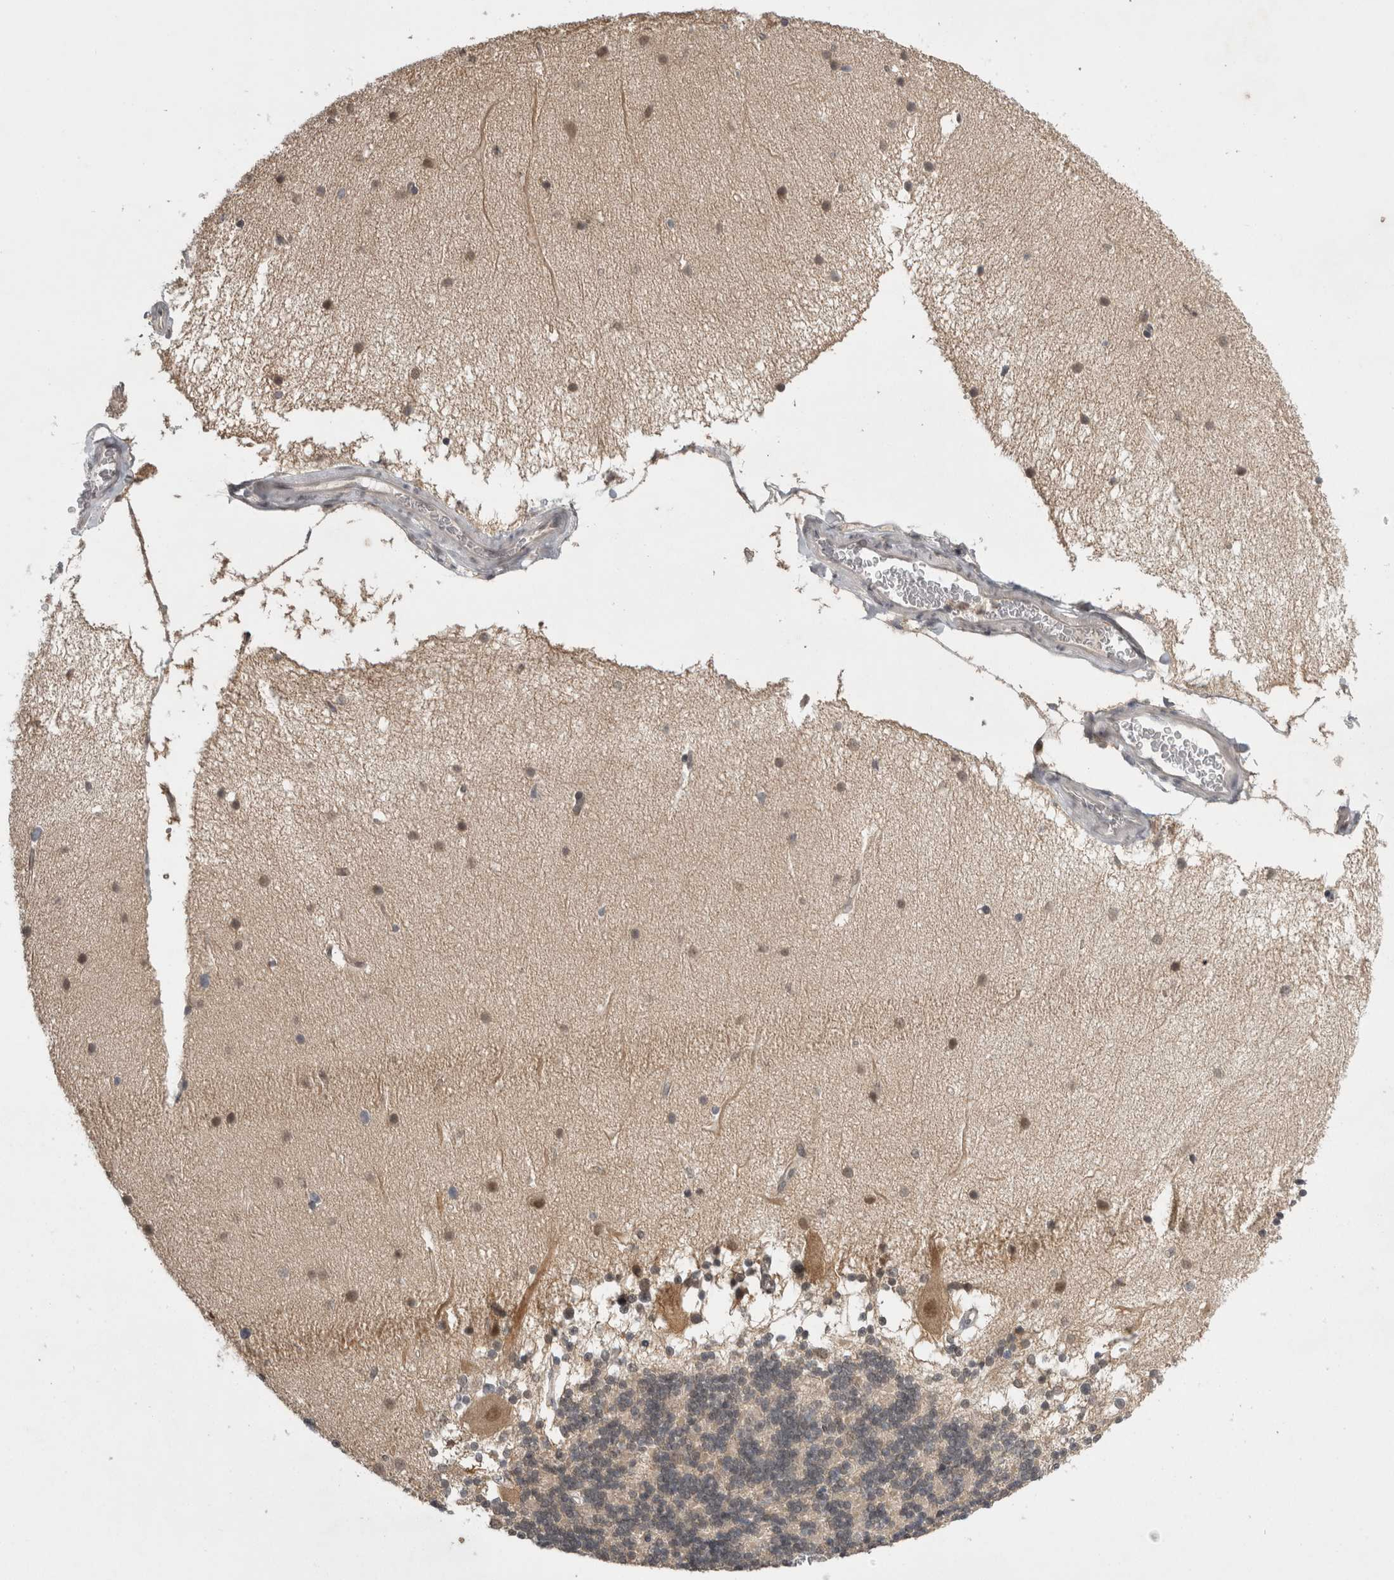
{"staining": {"intensity": "weak", "quantity": "25%-75%", "location": "cytoplasmic/membranous,nuclear"}, "tissue": "cerebellum", "cell_type": "Cells in granular layer", "image_type": "normal", "snomed": [{"axis": "morphology", "description": "Normal tissue, NOS"}, {"axis": "topography", "description": "Cerebellum"}], "caption": "Cells in granular layer reveal weak cytoplasmic/membranous,nuclear staining in about 25%-75% of cells in unremarkable cerebellum.", "gene": "ZNF341", "patient": {"sex": "female", "age": 54}}